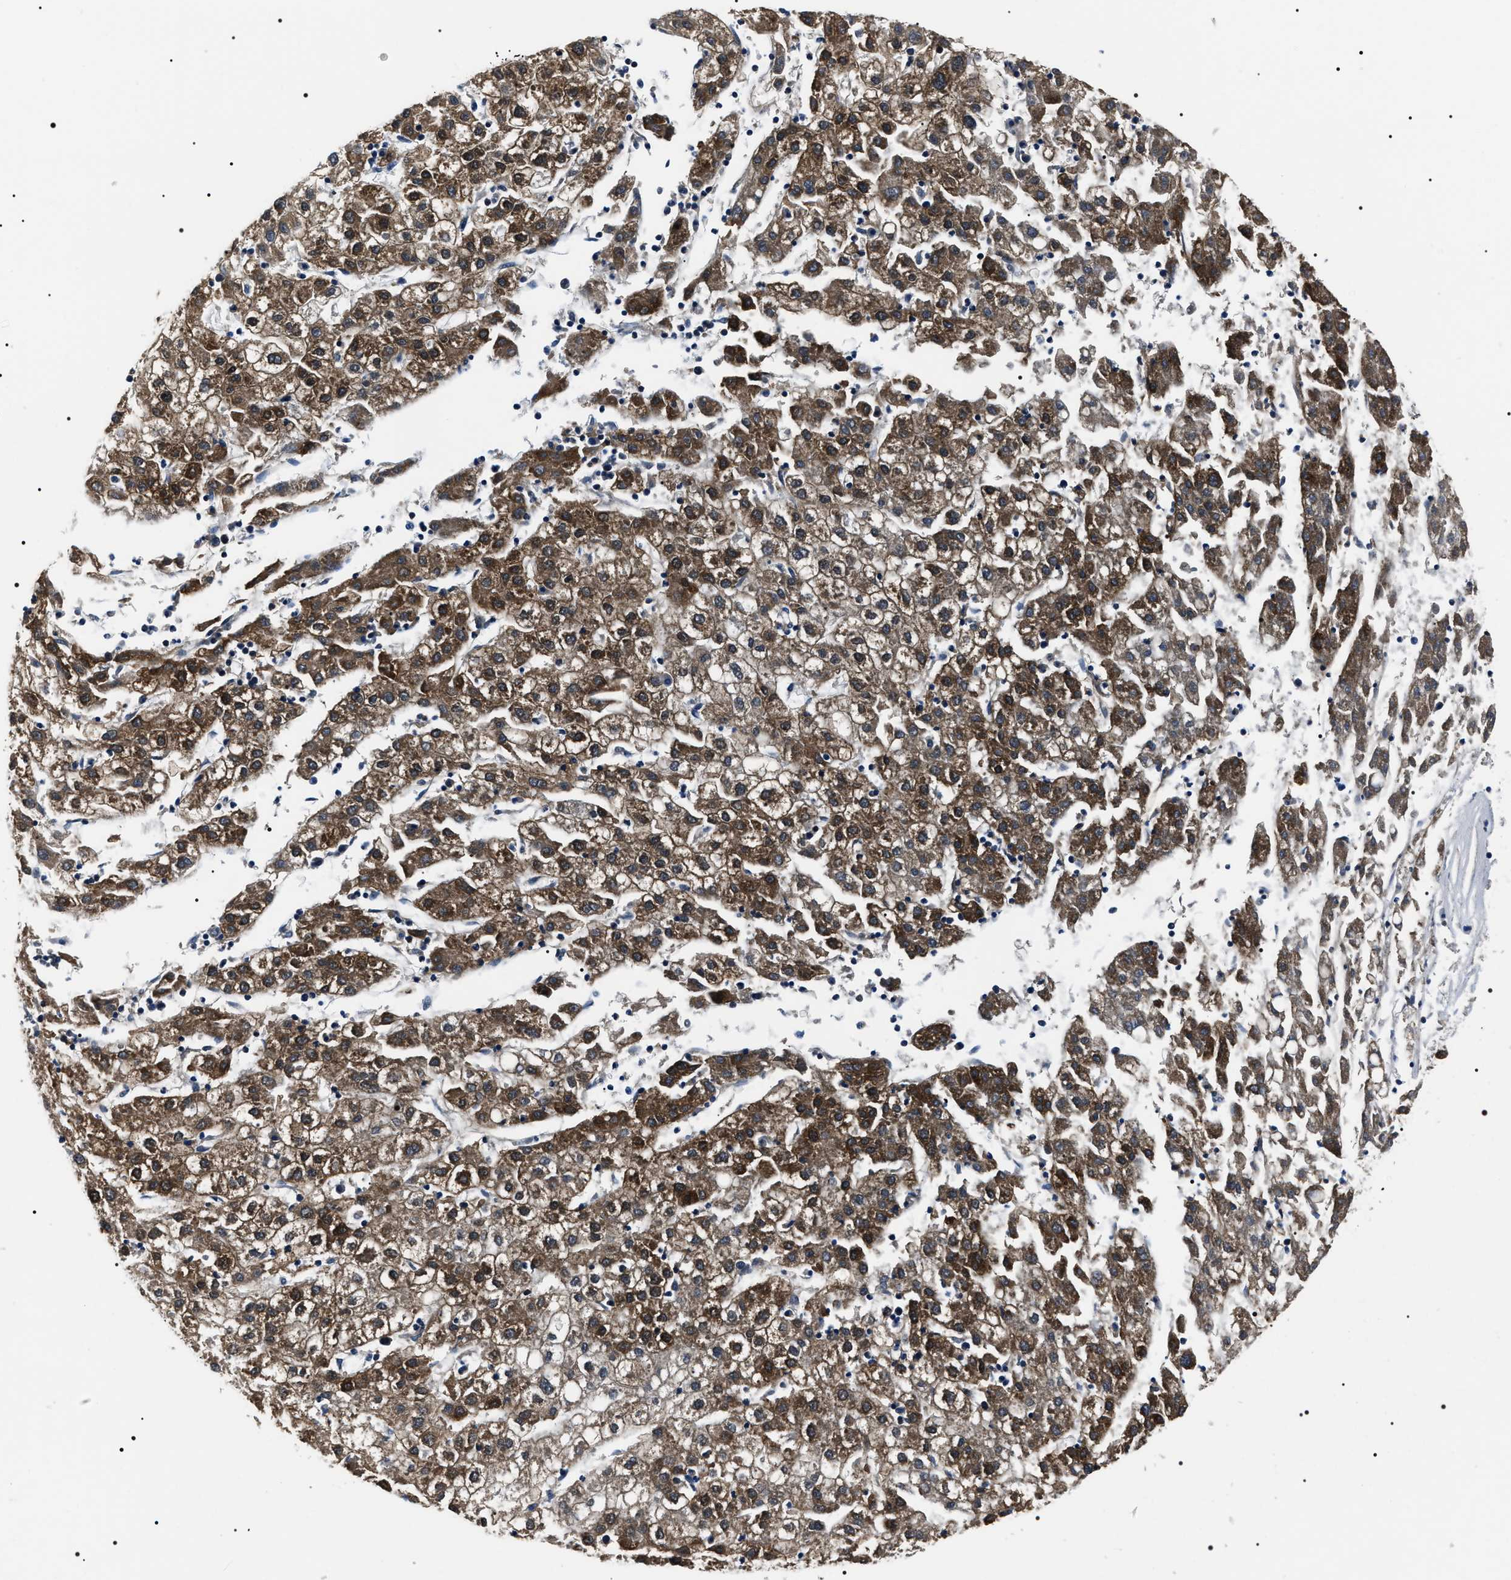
{"staining": {"intensity": "moderate", "quantity": ">75%", "location": "cytoplasmic/membranous"}, "tissue": "liver cancer", "cell_type": "Tumor cells", "image_type": "cancer", "snomed": [{"axis": "morphology", "description": "Carcinoma, Hepatocellular, NOS"}, {"axis": "topography", "description": "Liver"}], "caption": "Hepatocellular carcinoma (liver) tissue reveals moderate cytoplasmic/membranous expression in approximately >75% of tumor cells, visualized by immunohistochemistry.", "gene": "BAG2", "patient": {"sex": "male", "age": 72}}